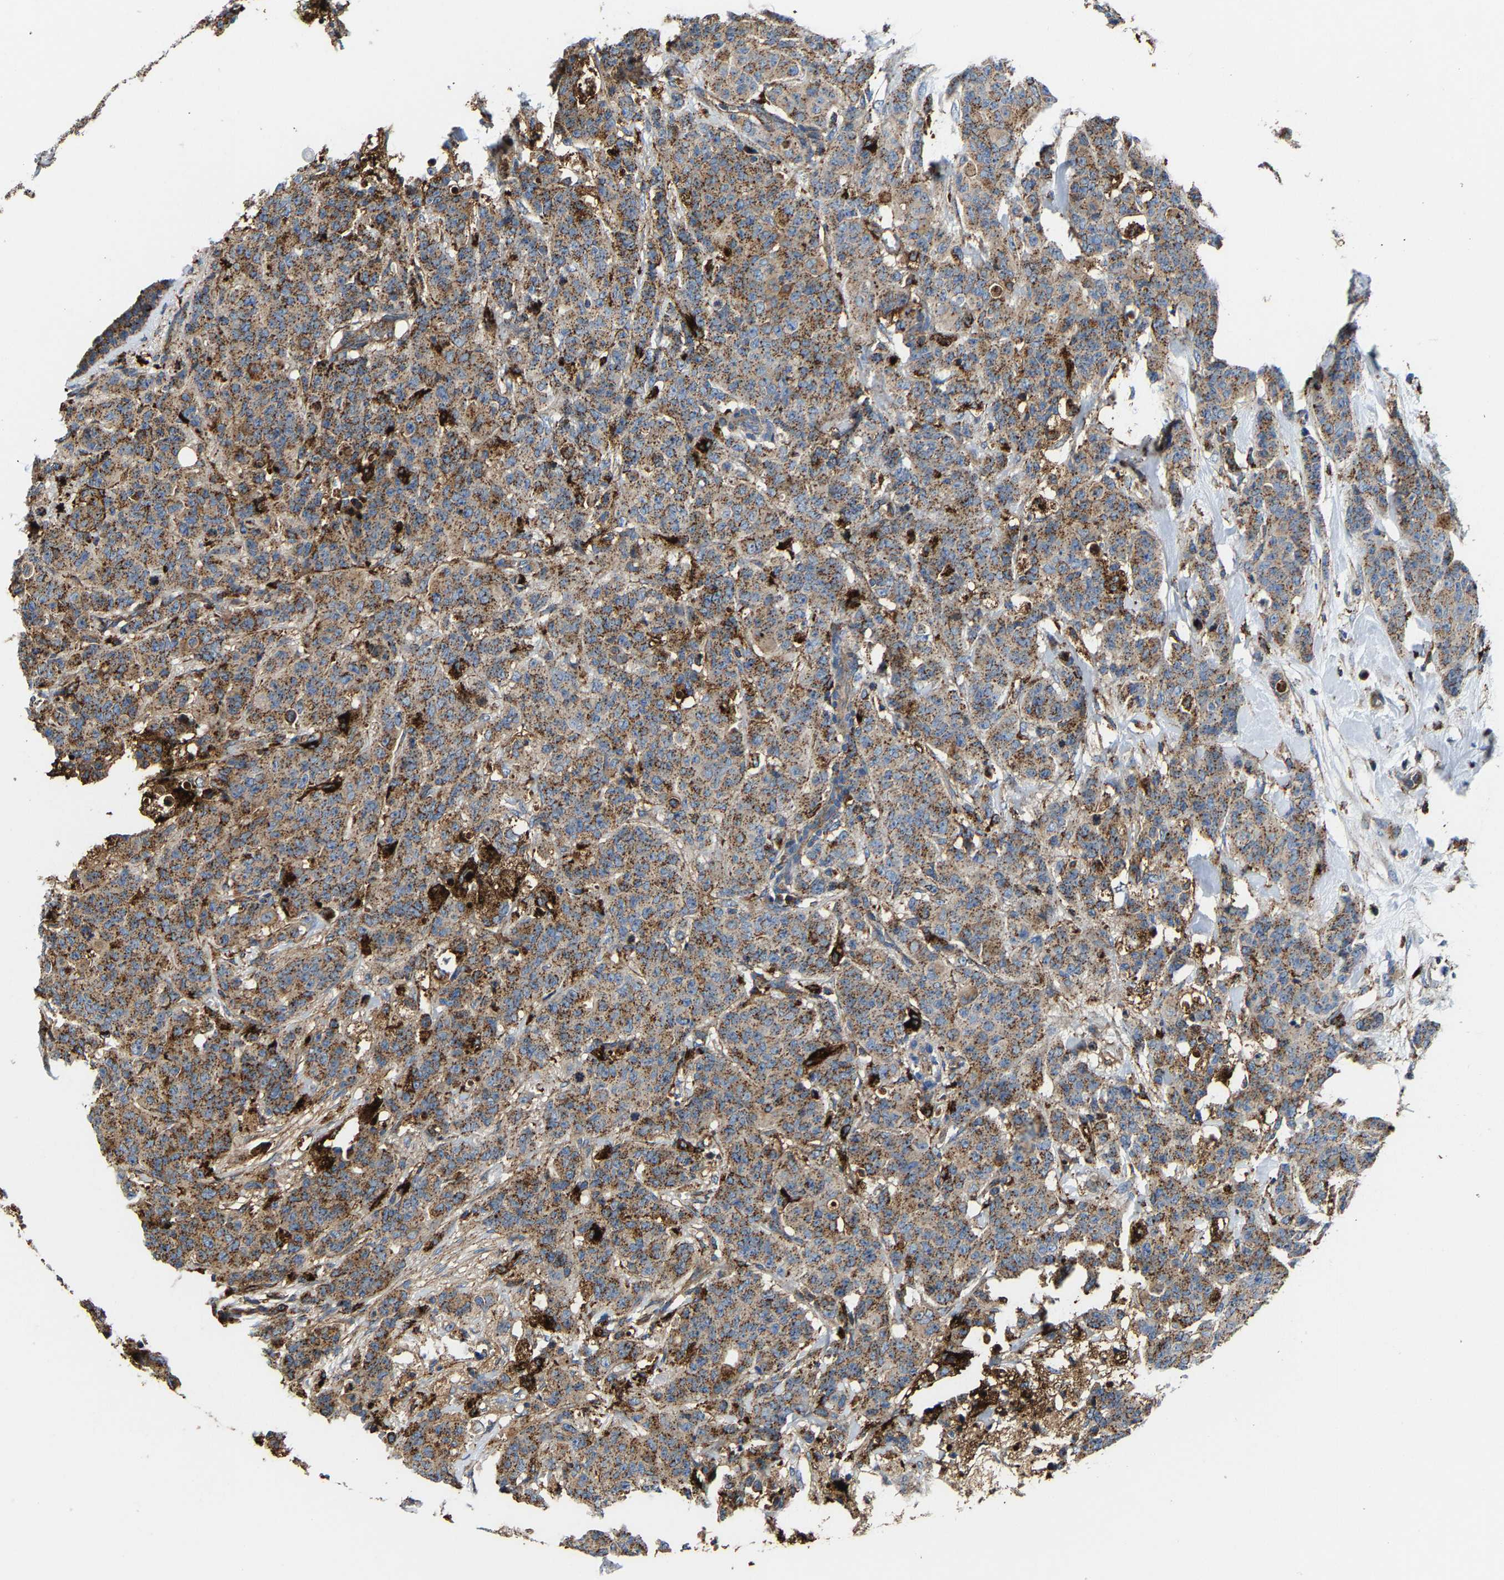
{"staining": {"intensity": "moderate", "quantity": ">75%", "location": "cytoplasmic/membranous"}, "tissue": "breast cancer", "cell_type": "Tumor cells", "image_type": "cancer", "snomed": [{"axis": "morphology", "description": "Normal tissue, NOS"}, {"axis": "morphology", "description": "Duct carcinoma"}, {"axis": "topography", "description": "Breast"}], "caption": "DAB (3,3'-diaminobenzidine) immunohistochemical staining of human breast cancer (intraductal carcinoma) reveals moderate cytoplasmic/membranous protein expression in about >75% of tumor cells.", "gene": "DPP7", "patient": {"sex": "female", "age": 40}}